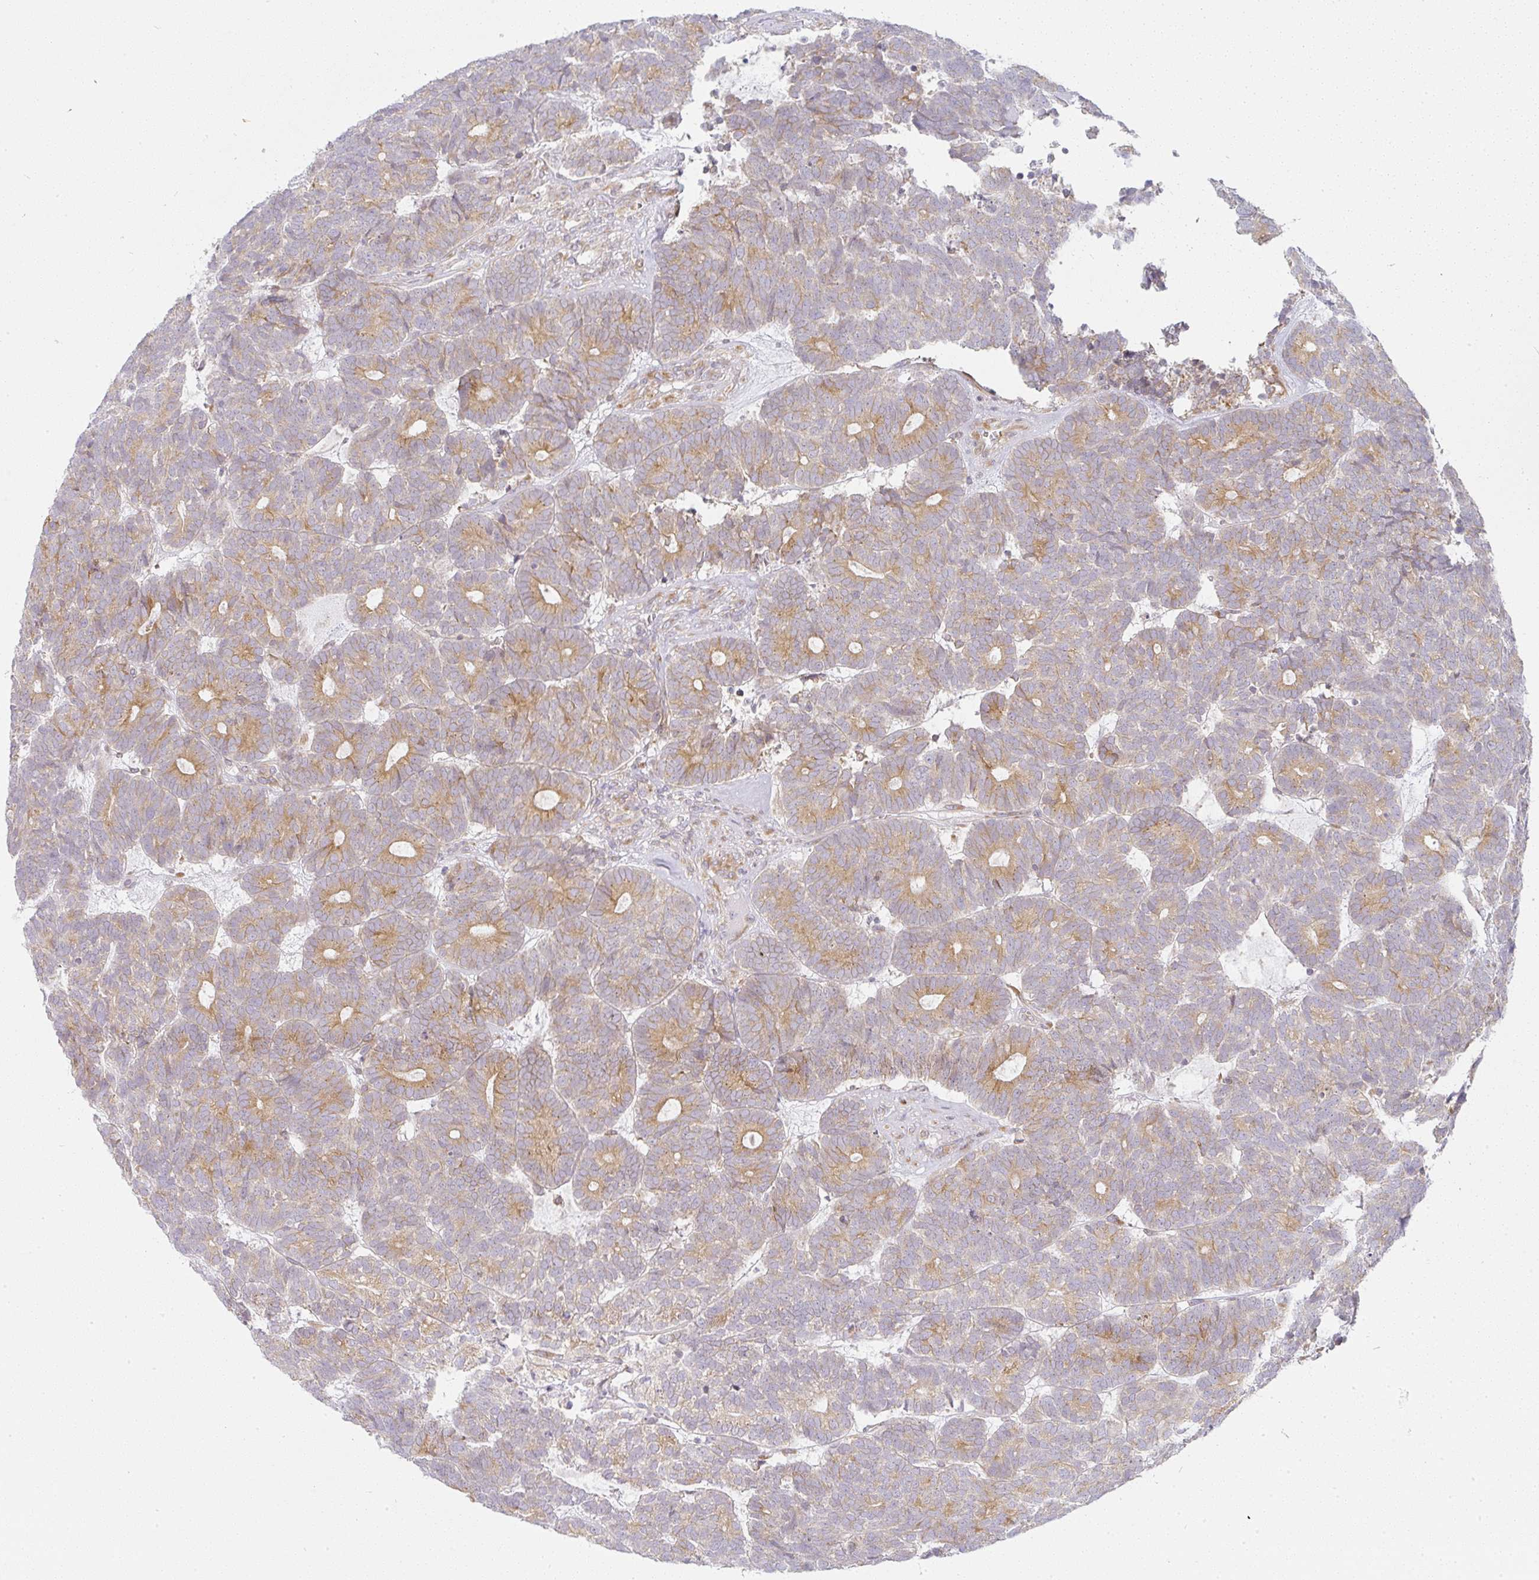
{"staining": {"intensity": "moderate", "quantity": "25%-75%", "location": "cytoplasmic/membranous"}, "tissue": "head and neck cancer", "cell_type": "Tumor cells", "image_type": "cancer", "snomed": [{"axis": "morphology", "description": "Adenocarcinoma, NOS"}, {"axis": "topography", "description": "Head-Neck"}], "caption": "Tumor cells display medium levels of moderate cytoplasmic/membranous expression in approximately 25%-75% of cells in adenocarcinoma (head and neck). Using DAB (brown) and hematoxylin (blue) stains, captured at high magnification using brightfield microscopy.", "gene": "DERL2", "patient": {"sex": "female", "age": 81}}